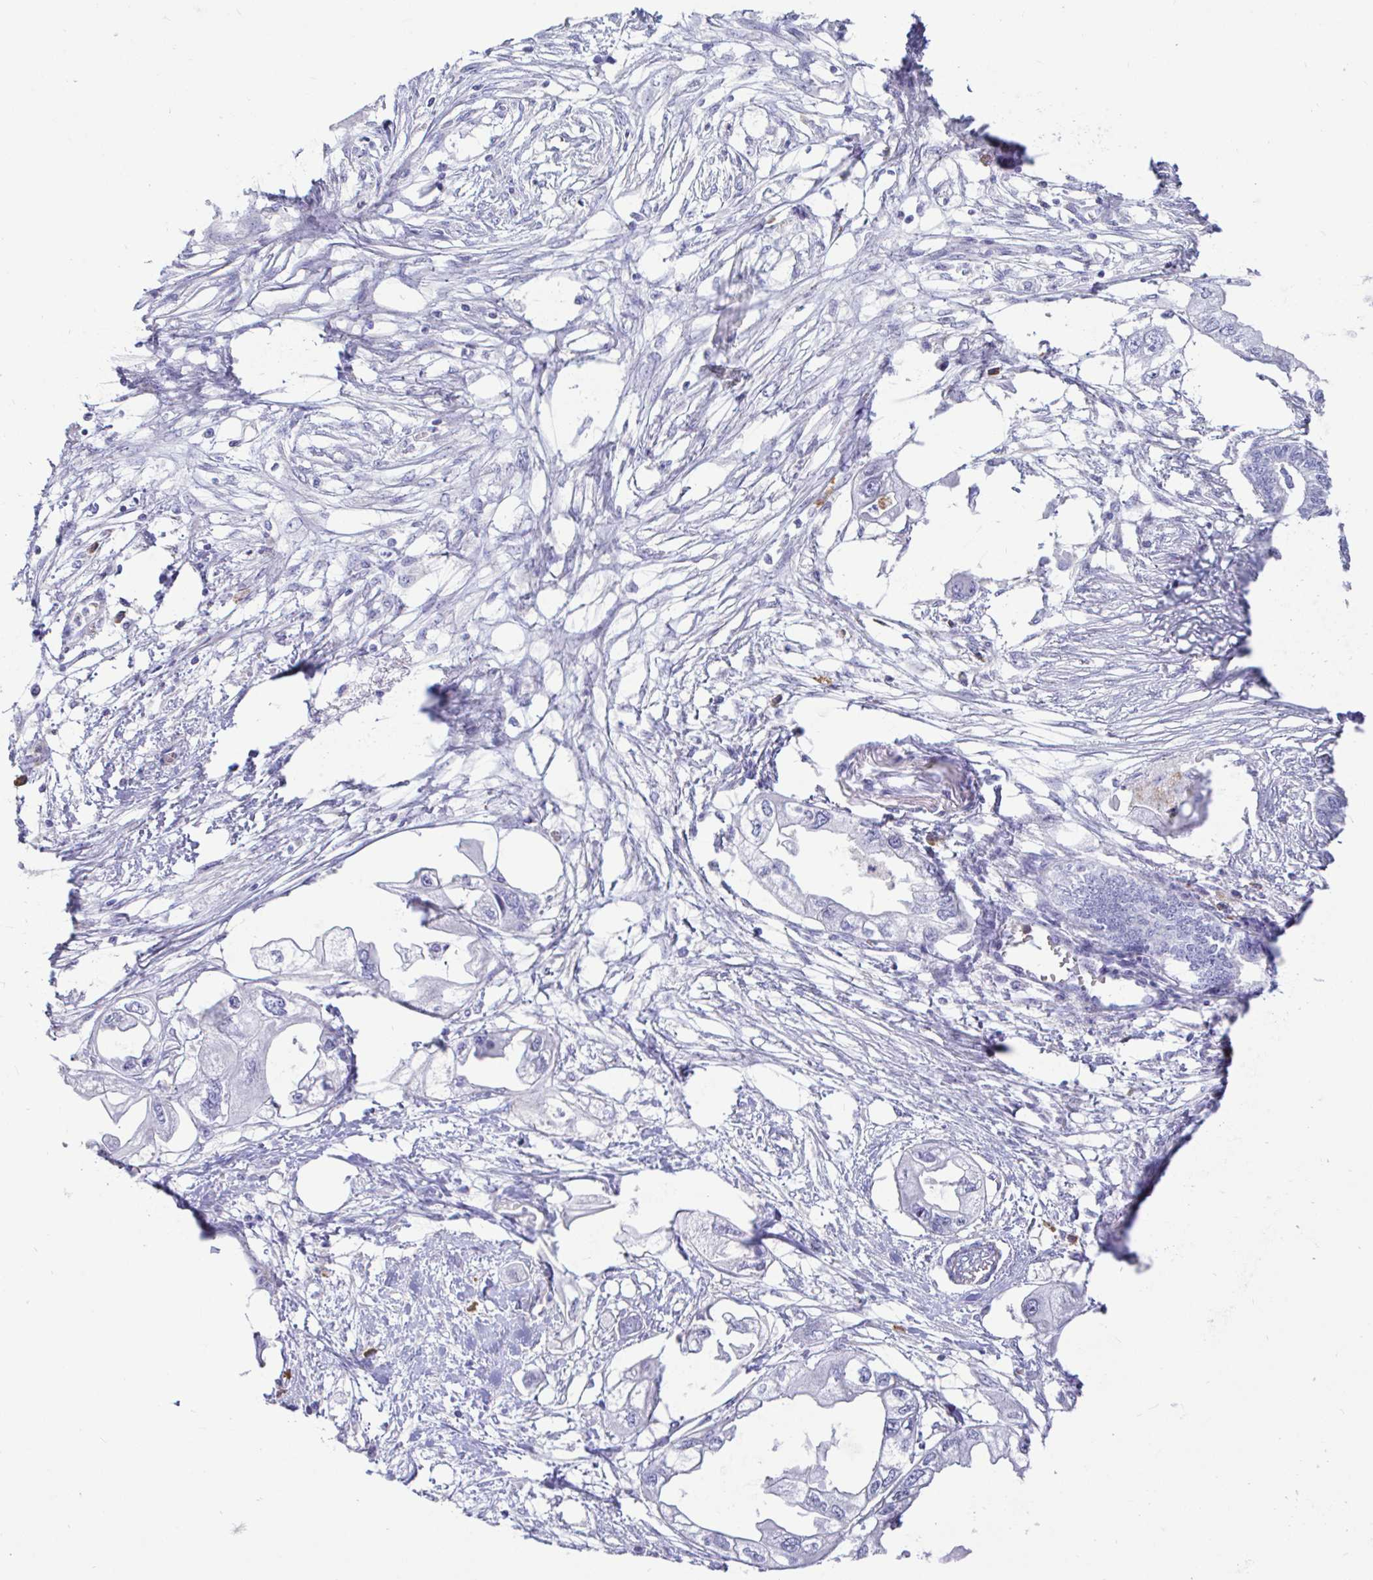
{"staining": {"intensity": "negative", "quantity": "none", "location": "none"}, "tissue": "endometrial cancer", "cell_type": "Tumor cells", "image_type": "cancer", "snomed": [{"axis": "morphology", "description": "Adenocarcinoma, NOS"}, {"axis": "morphology", "description": "Adenocarcinoma, metastatic, NOS"}, {"axis": "topography", "description": "Adipose tissue"}, {"axis": "topography", "description": "Endometrium"}], "caption": "Tumor cells are negative for brown protein staining in metastatic adenocarcinoma (endometrial). (DAB IHC with hematoxylin counter stain).", "gene": "CCDC62", "patient": {"sex": "female", "age": 67}}